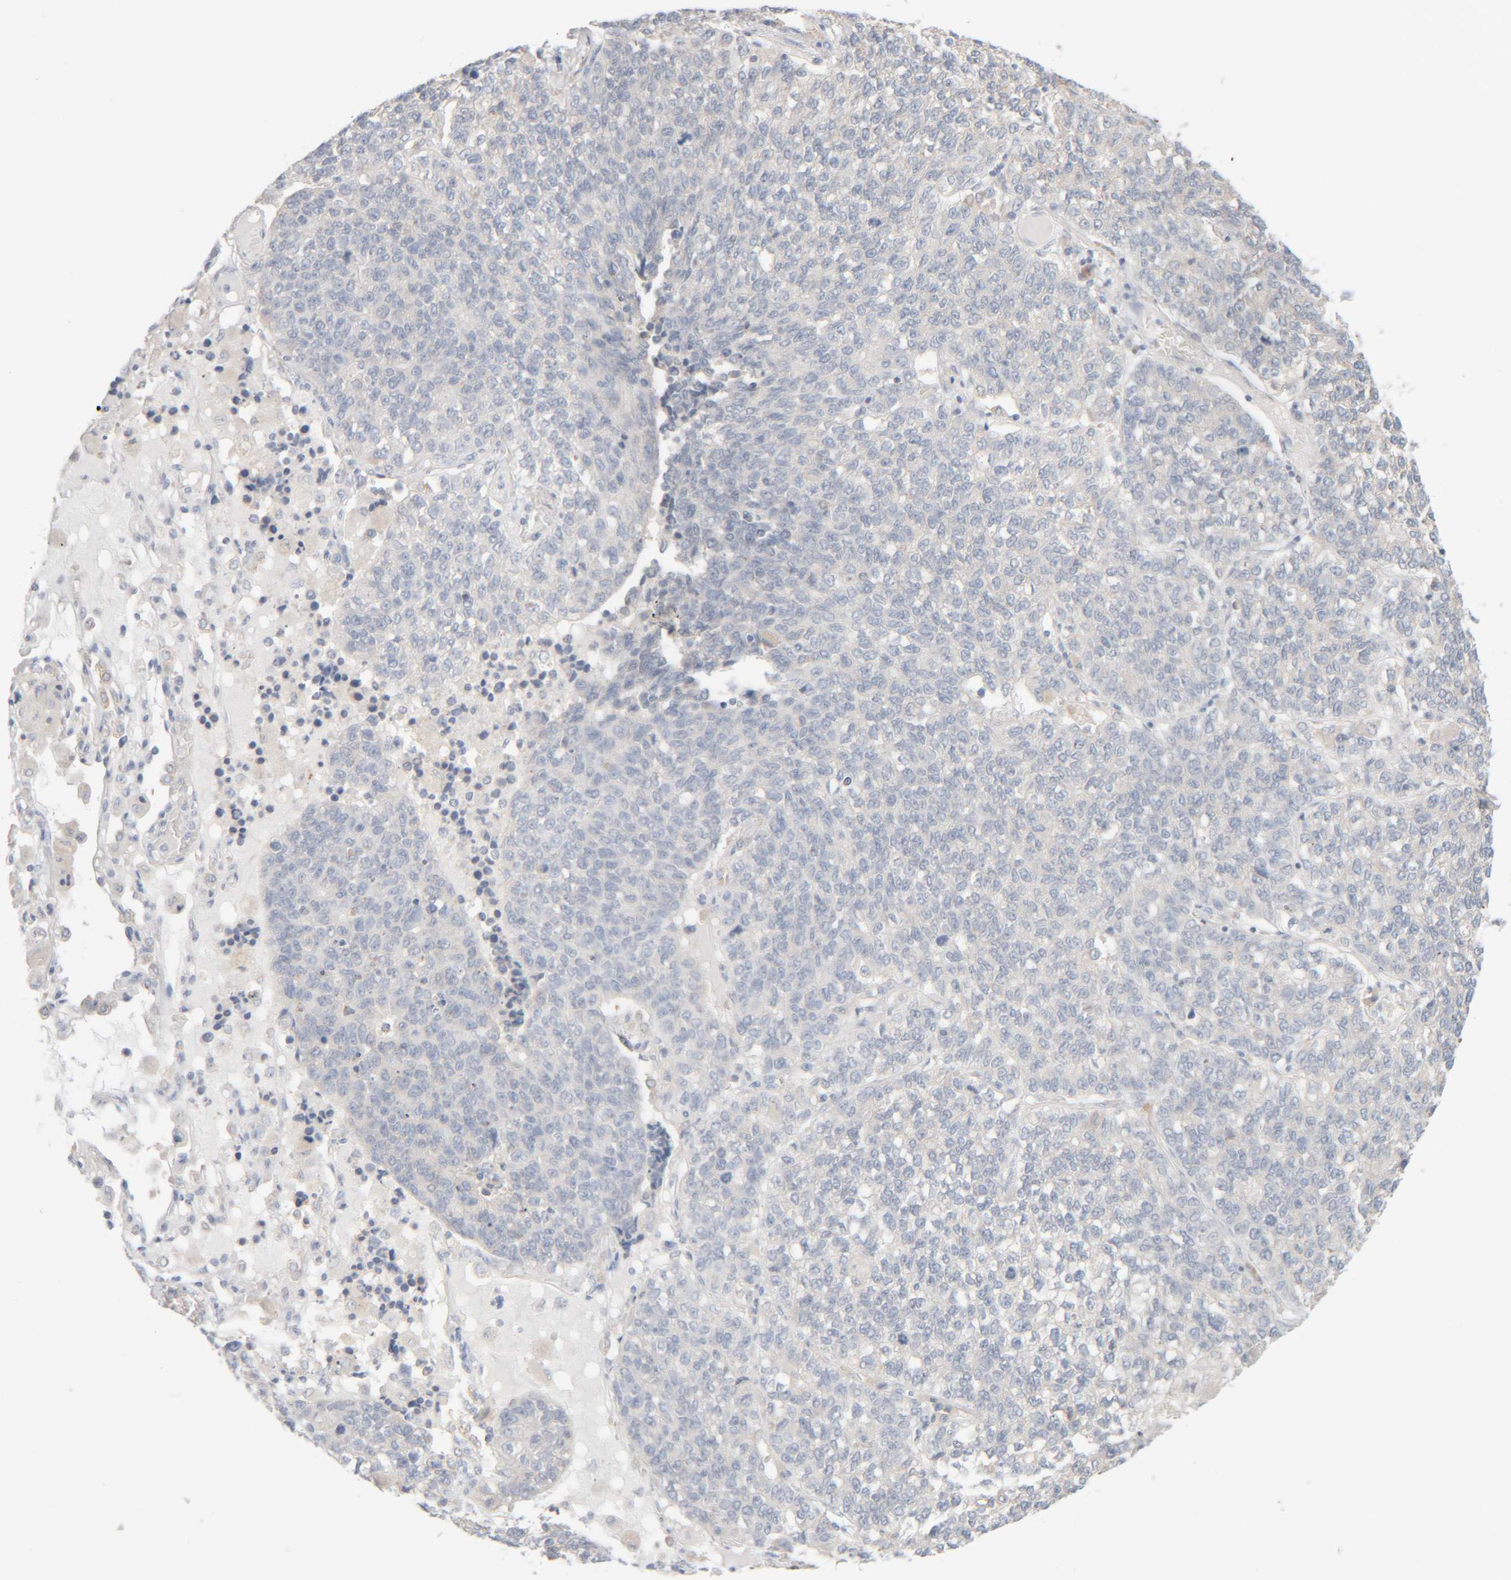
{"staining": {"intensity": "negative", "quantity": "none", "location": "none"}, "tissue": "lung cancer", "cell_type": "Tumor cells", "image_type": "cancer", "snomed": [{"axis": "morphology", "description": "Adenocarcinoma, NOS"}, {"axis": "topography", "description": "Lung"}], "caption": "This is a histopathology image of immunohistochemistry (IHC) staining of lung cancer, which shows no positivity in tumor cells.", "gene": "RIDA", "patient": {"sex": "male", "age": 49}}